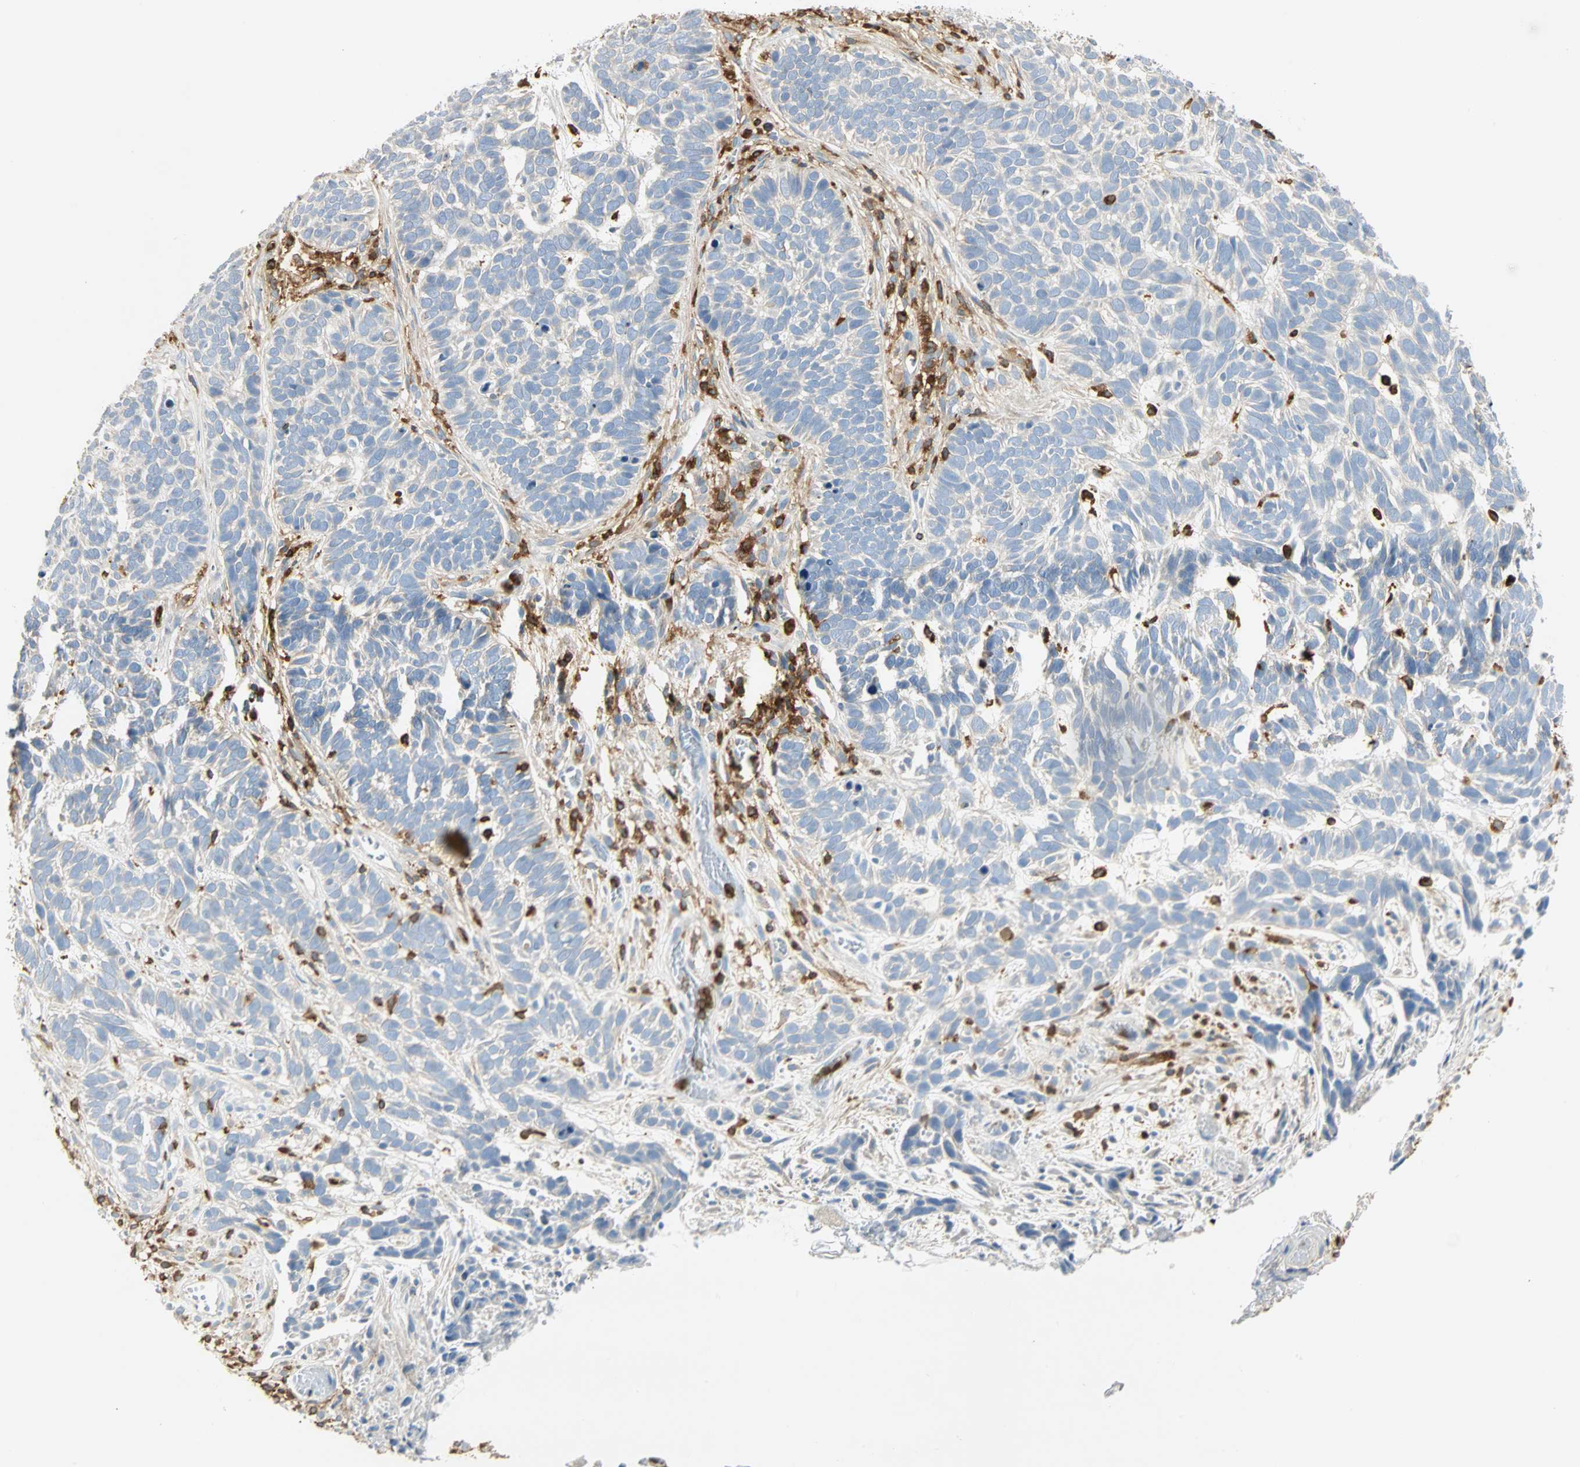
{"staining": {"intensity": "negative", "quantity": "none", "location": "none"}, "tissue": "skin cancer", "cell_type": "Tumor cells", "image_type": "cancer", "snomed": [{"axis": "morphology", "description": "Basal cell carcinoma"}, {"axis": "topography", "description": "Skin"}], "caption": "Tumor cells show no significant protein positivity in skin basal cell carcinoma.", "gene": "FMNL1", "patient": {"sex": "male", "age": 87}}